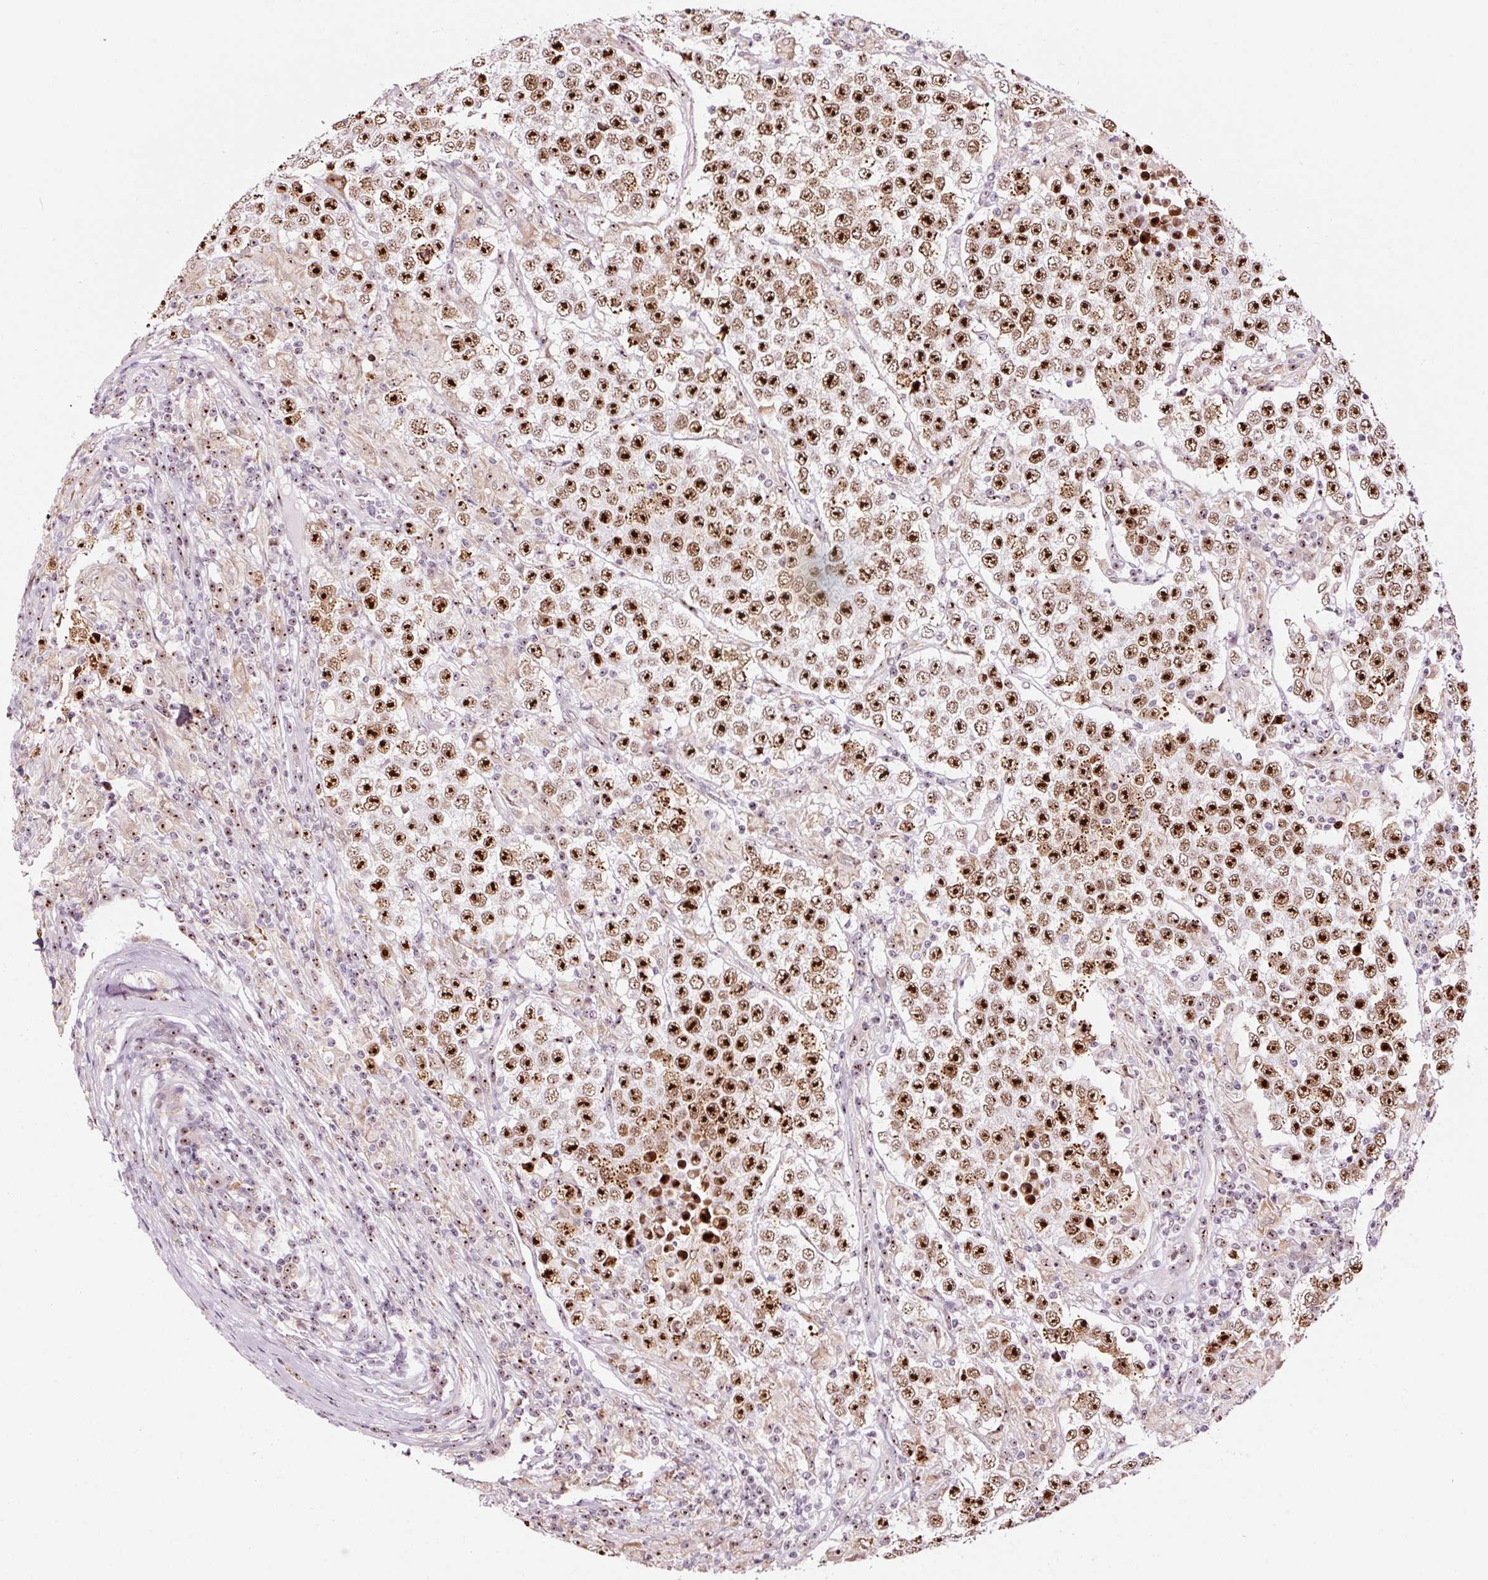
{"staining": {"intensity": "strong", "quantity": ">75%", "location": "nuclear"}, "tissue": "testis cancer", "cell_type": "Tumor cells", "image_type": "cancer", "snomed": [{"axis": "morphology", "description": "Normal tissue, NOS"}, {"axis": "morphology", "description": "Urothelial carcinoma, High grade"}, {"axis": "morphology", "description": "Seminoma, NOS"}, {"axis": "morphology", "description": "Carcinoma, Embryonal, NOS"}, {"axis": "topography", "description": "Urinary bladder"}, {"axis": "topography", "description": "Testis"}], "caption": "Immunohistochemical staining of testis cancer reveals high levels of strong nuclear protein expression in approximately >75% of tumor cells. (DAB IHC with brightfield microscopy, high magnification).", "gene": "GNL3", "patient": {"sex": "male", "age": 41}}